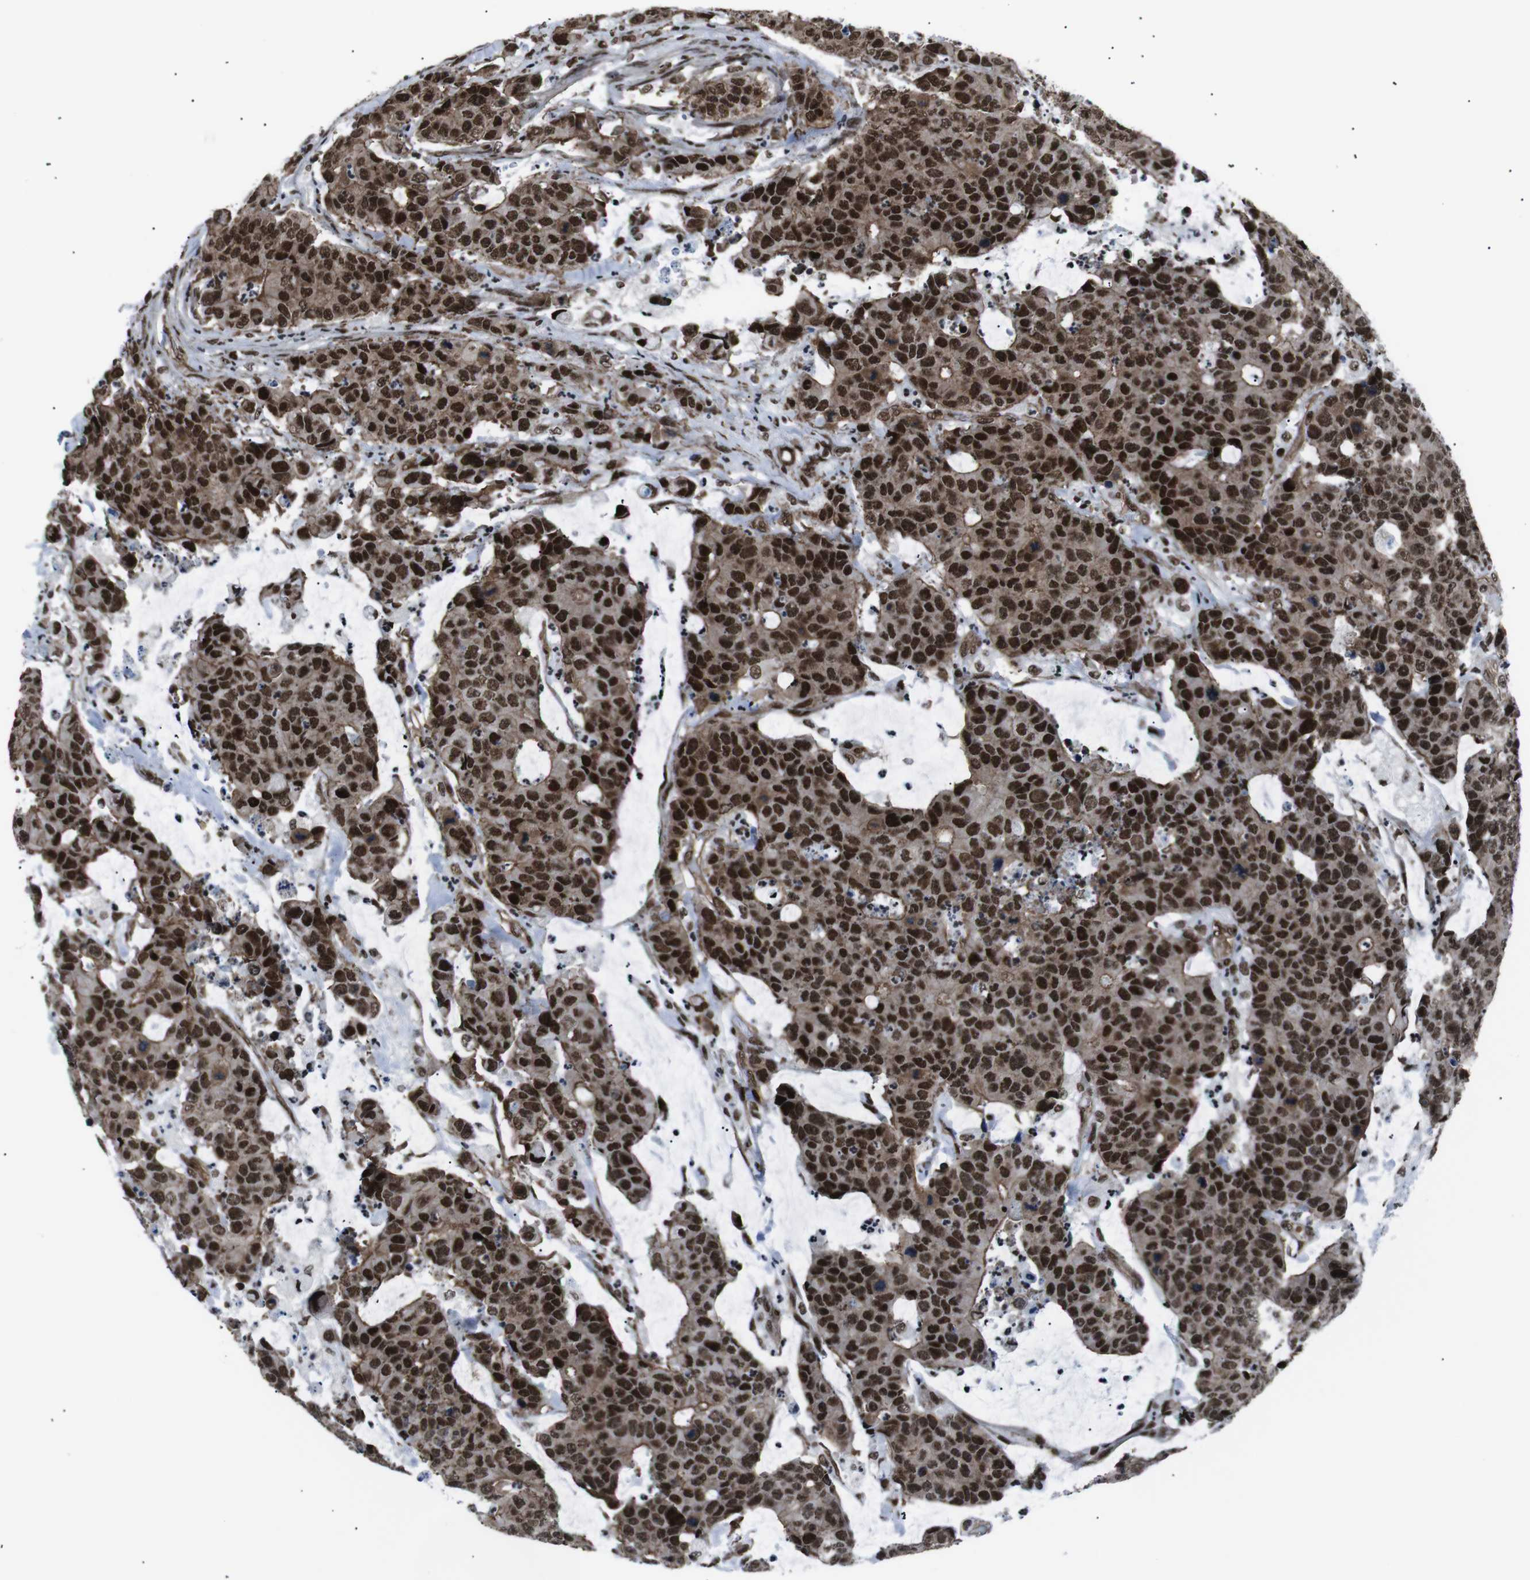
{"staining": {"intensity": "strong", "quantity": ">75%", "location": "cytoplasmic/membranous,nuclear"}, "tissue": "colorectal cancer", "cell_type": "Tumor cells", "image_type": "cancer", "snomed": [{"axis": "morphology", "description": "Adenocarcinoma, NOS"}, {"axis": "topography", "description": "Colon"}], "caption": "Strong cytoplasmic/membranous and nuclear protein staining is identified in approximately >75% of tumor cells in colorectal cancer. The staining is performed using DAB (3,3'-diaminobenzidine) brown chromogen to label protein expression. The nuclei are counter-stained blue using hematoxylin.", "gene": "HNRNPU", "patient": {"sex": "female", "age": 86}}